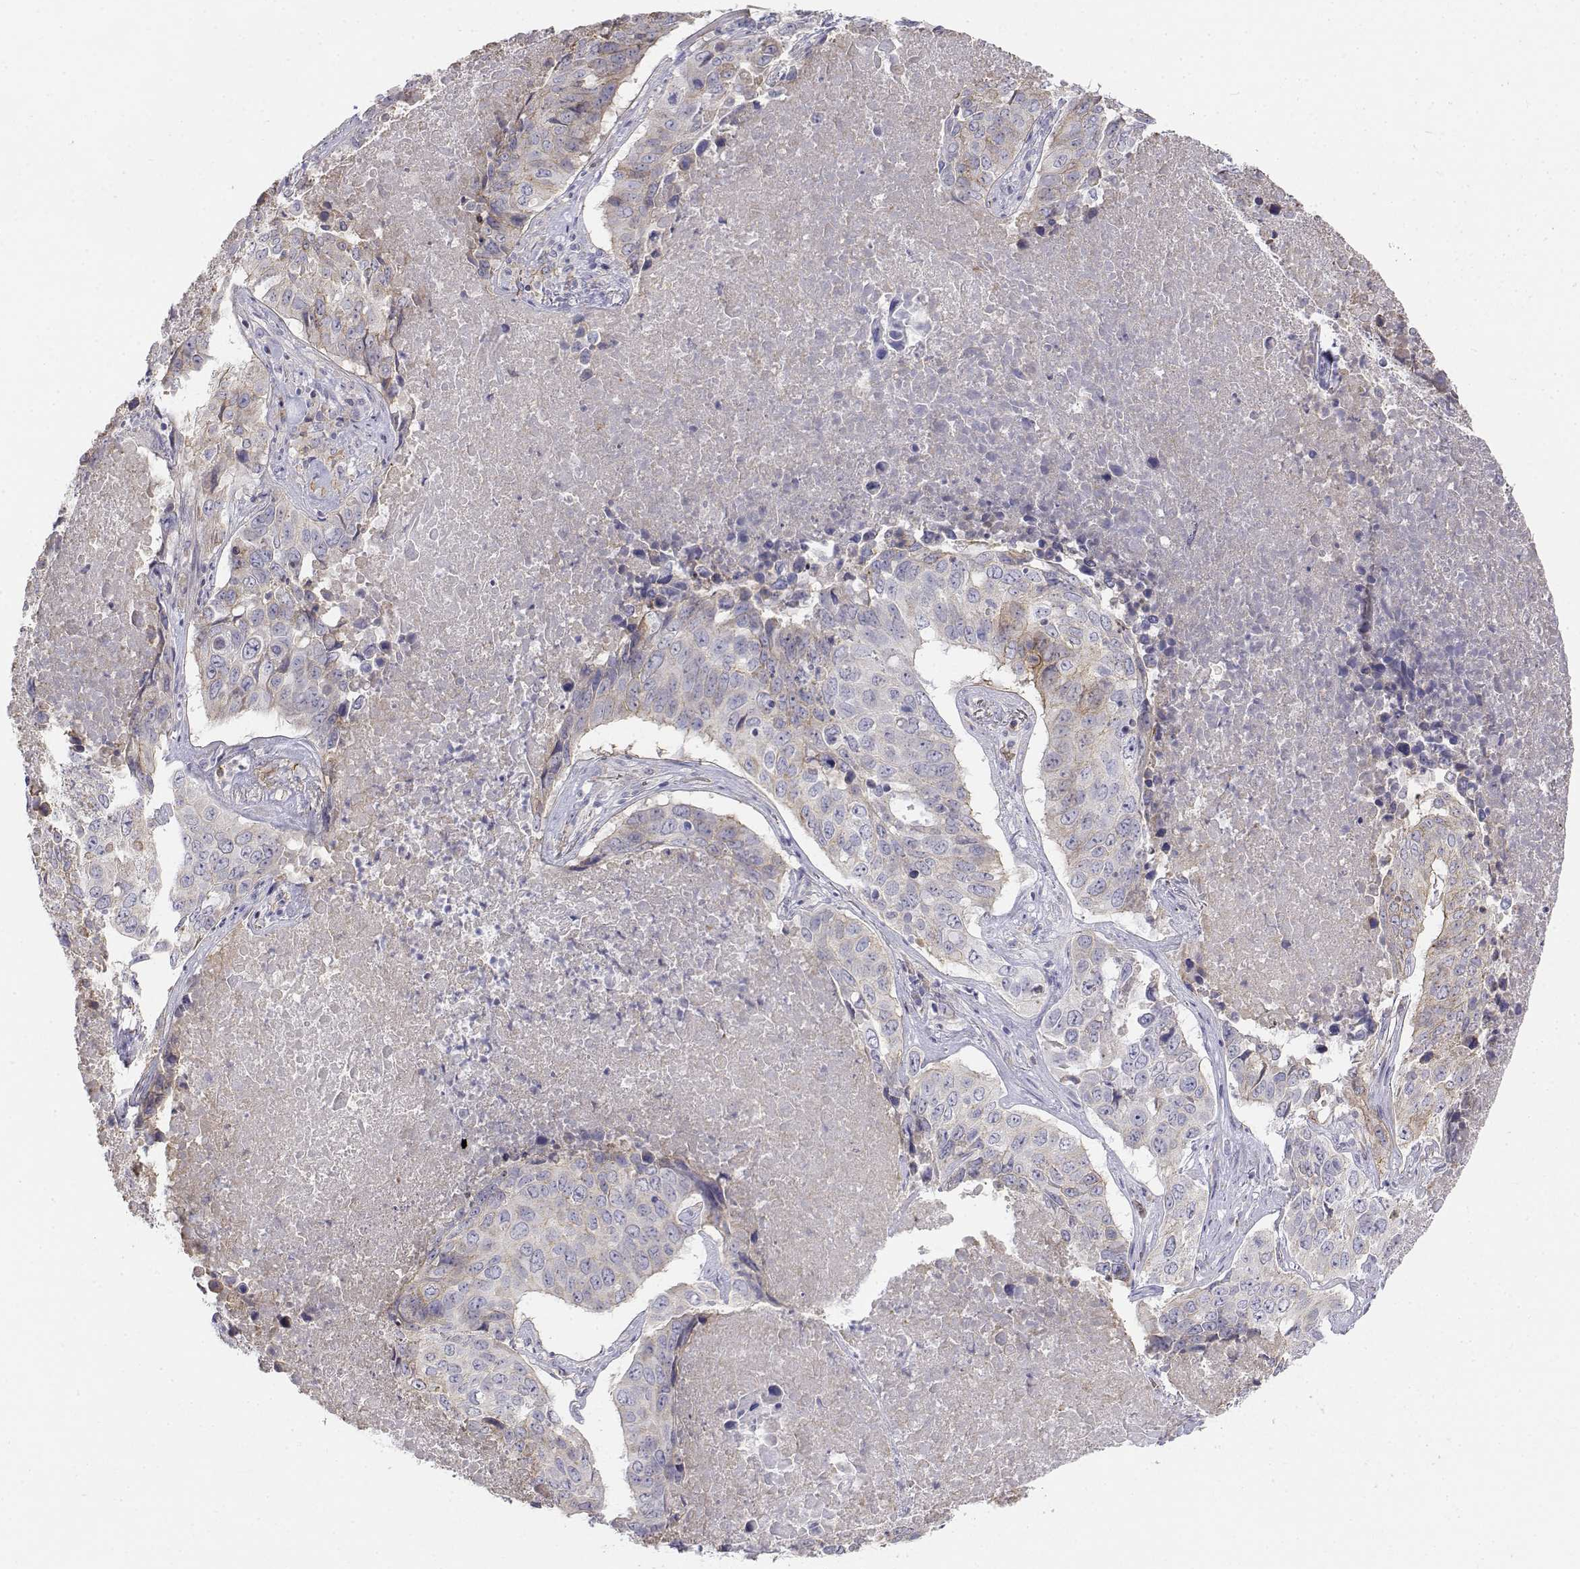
{"staining": {"intensity": "negative", "quantity": "none", "location": "none"}, "tissue": "lung cancer", "cell_type": "Tumor cells", "image_type": "cancer", "snomed": [{"axis": "morphology", "description": "Normal tissue, NOS"}, {"axis": "morphology", "description": "Squamous cell carcinoma, NOS"}, {"axis": "topography", "description": "Bronchus"}, {"axis": "topography", "description": "Lung"}], "caption": "High power microscopy photomicrograph of an immunohistochemistry (IHC) image of lung squamous cell carcinoma, revealing no significant positivity in tumor cells.", "gene": "CADM1", "patient": {"sex": "male", "age": 64}}